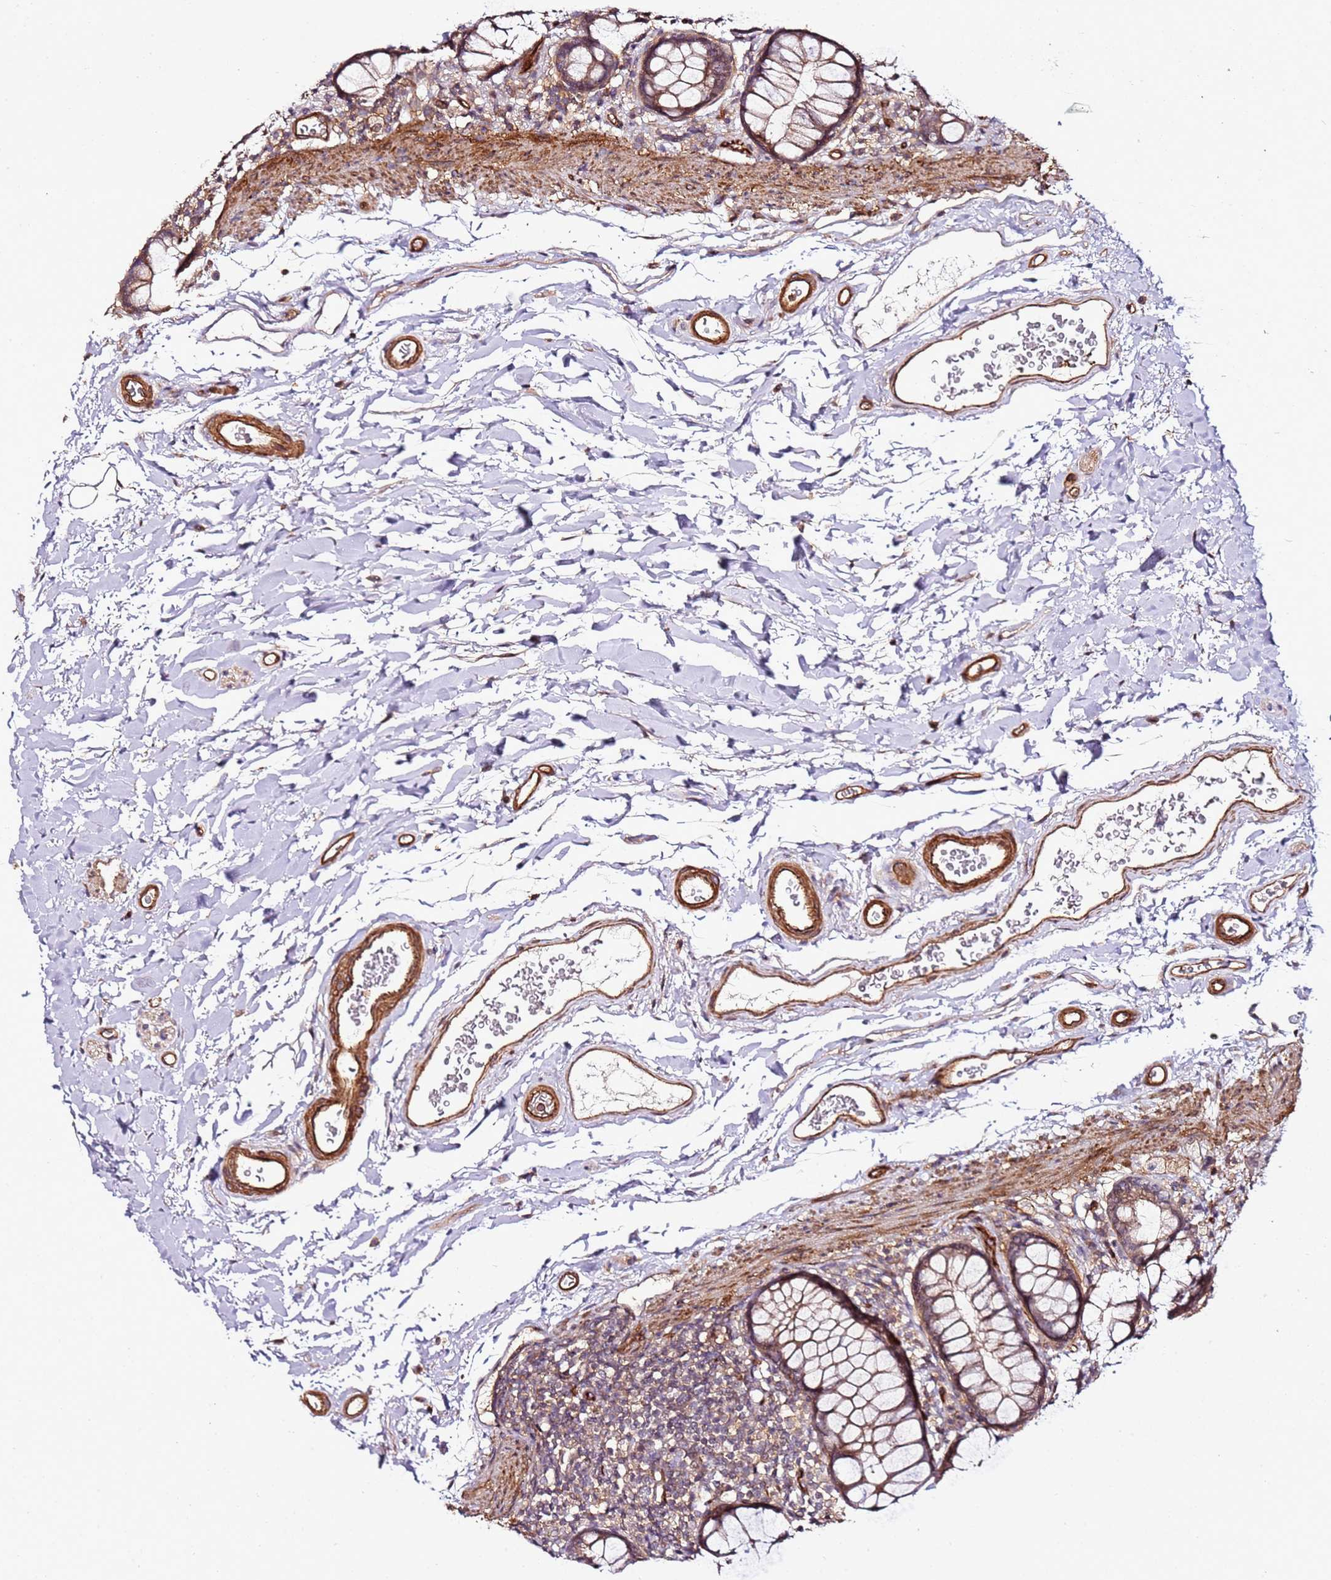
{"staining": {"intensity": "moderate", "quantity": ">75%", "location": "cytoplasmic/membranous"}, "tissue": "rectum", "cell_type": "Glandular cells", "image_type": "normal", "snomed": [{"axis": "morphology", "description": "Normal tissue, NOS"}, {"axis": "topography", "description": "Rectum"}], "caption": "Immunohistochemical staining of benign human rectum displays medium levels of moderate cytoplasmic/membranous expression in approximately >75% of glandular cells.", "gene": "CCNYL1", "patient": {"sex": "female", "age": 65}}